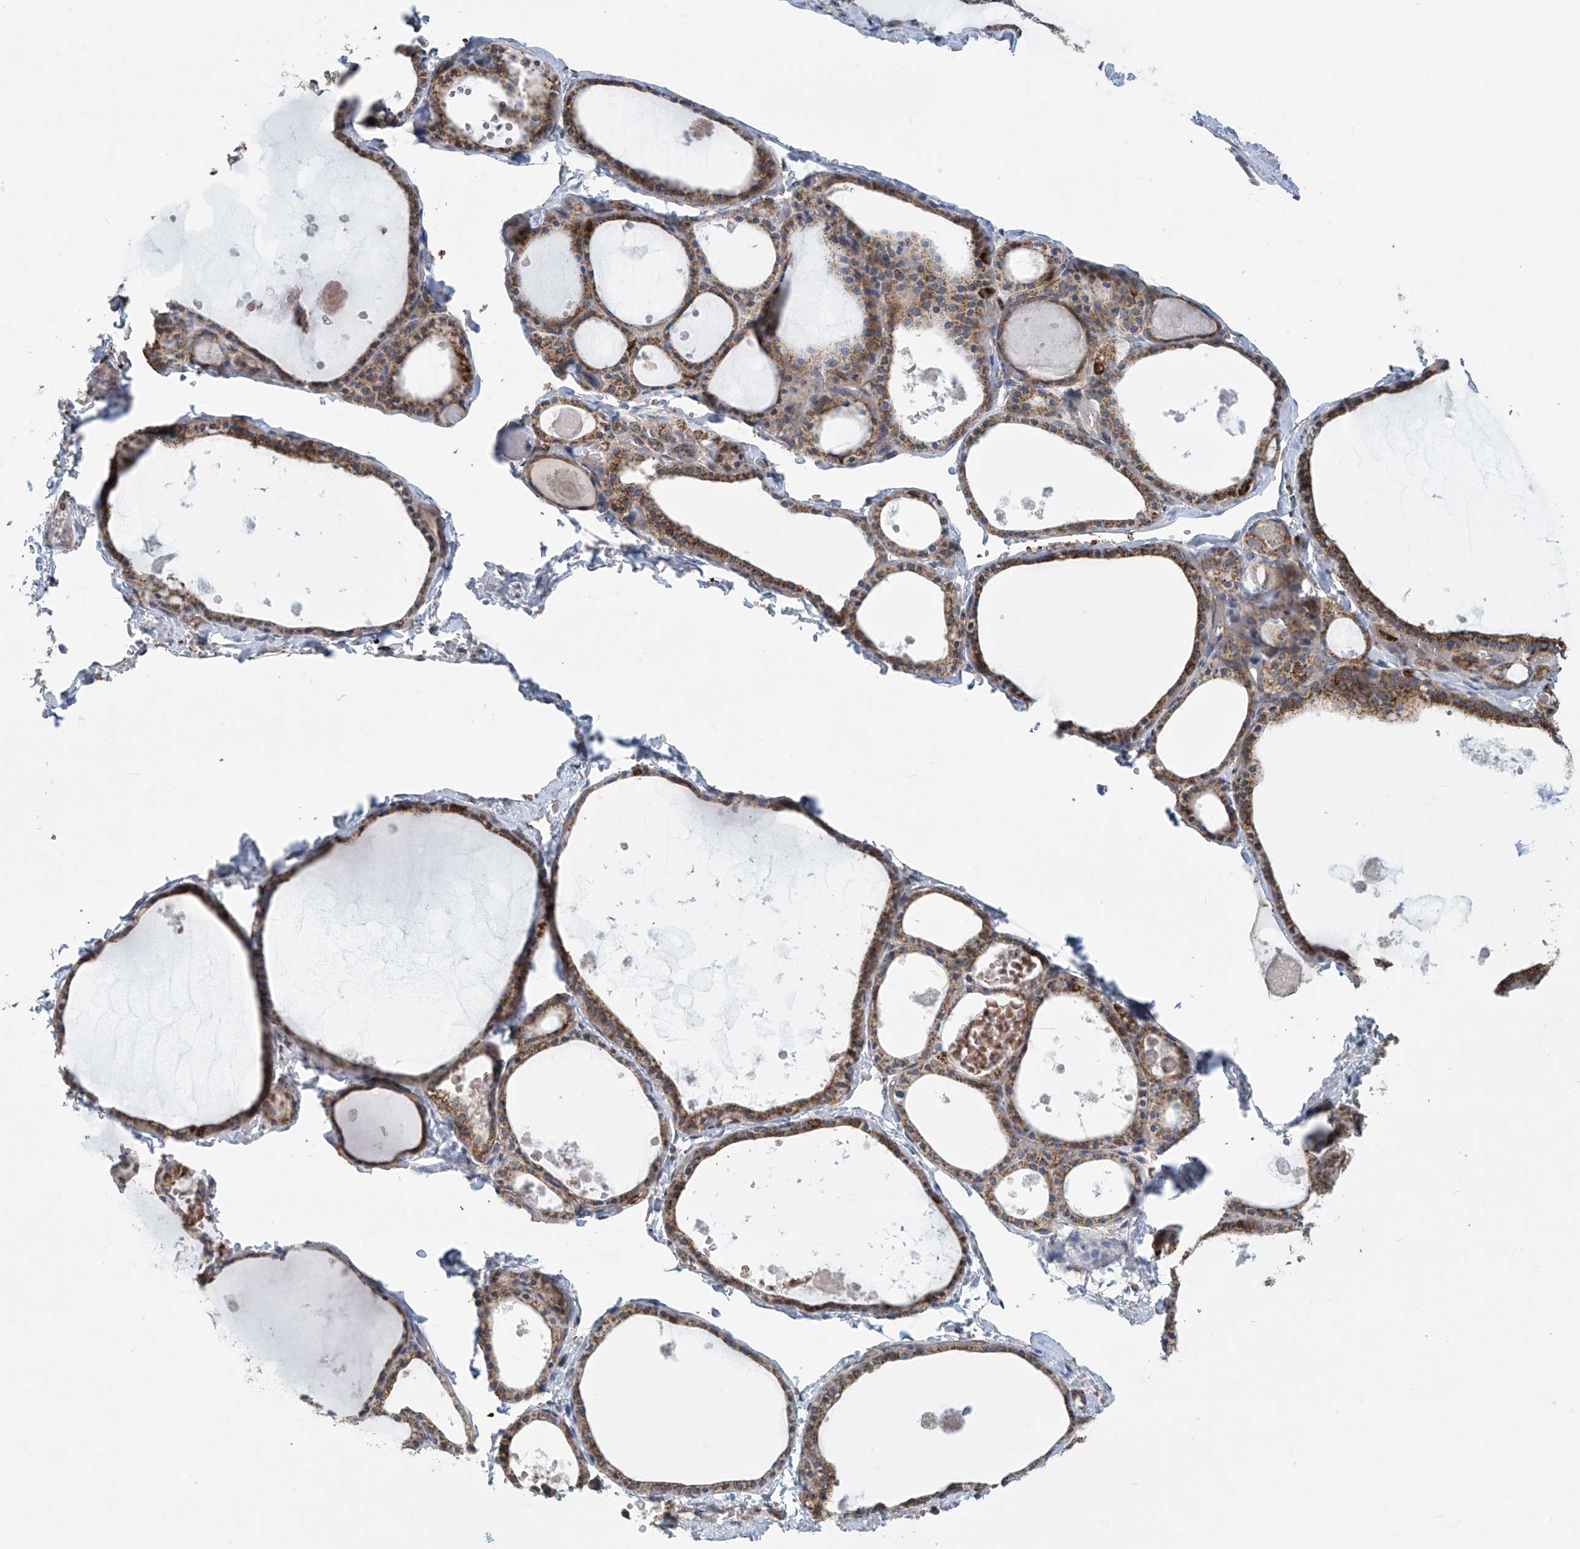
{"staining": {"intensity": "moderate", "quantity": ">75%", "location": "cytoplasmic/membranous"}, "tissue": "thyroid gland", "cell_type": "Glandular cells", "image_type": "normal", "snomed": [{"axis": "morphology", "description": "Normal tissue, NOS"}, {"axis": "topography", "description": "Thyroid gland"}], "caption": "Protein positivity by IHC exhibits moderate cytoplasmic/membranous expression in about >75% of glandular cells in benign thyroid gland.", "gene": "COMMD1", "patient": {"sex": "male", "age": 56}}